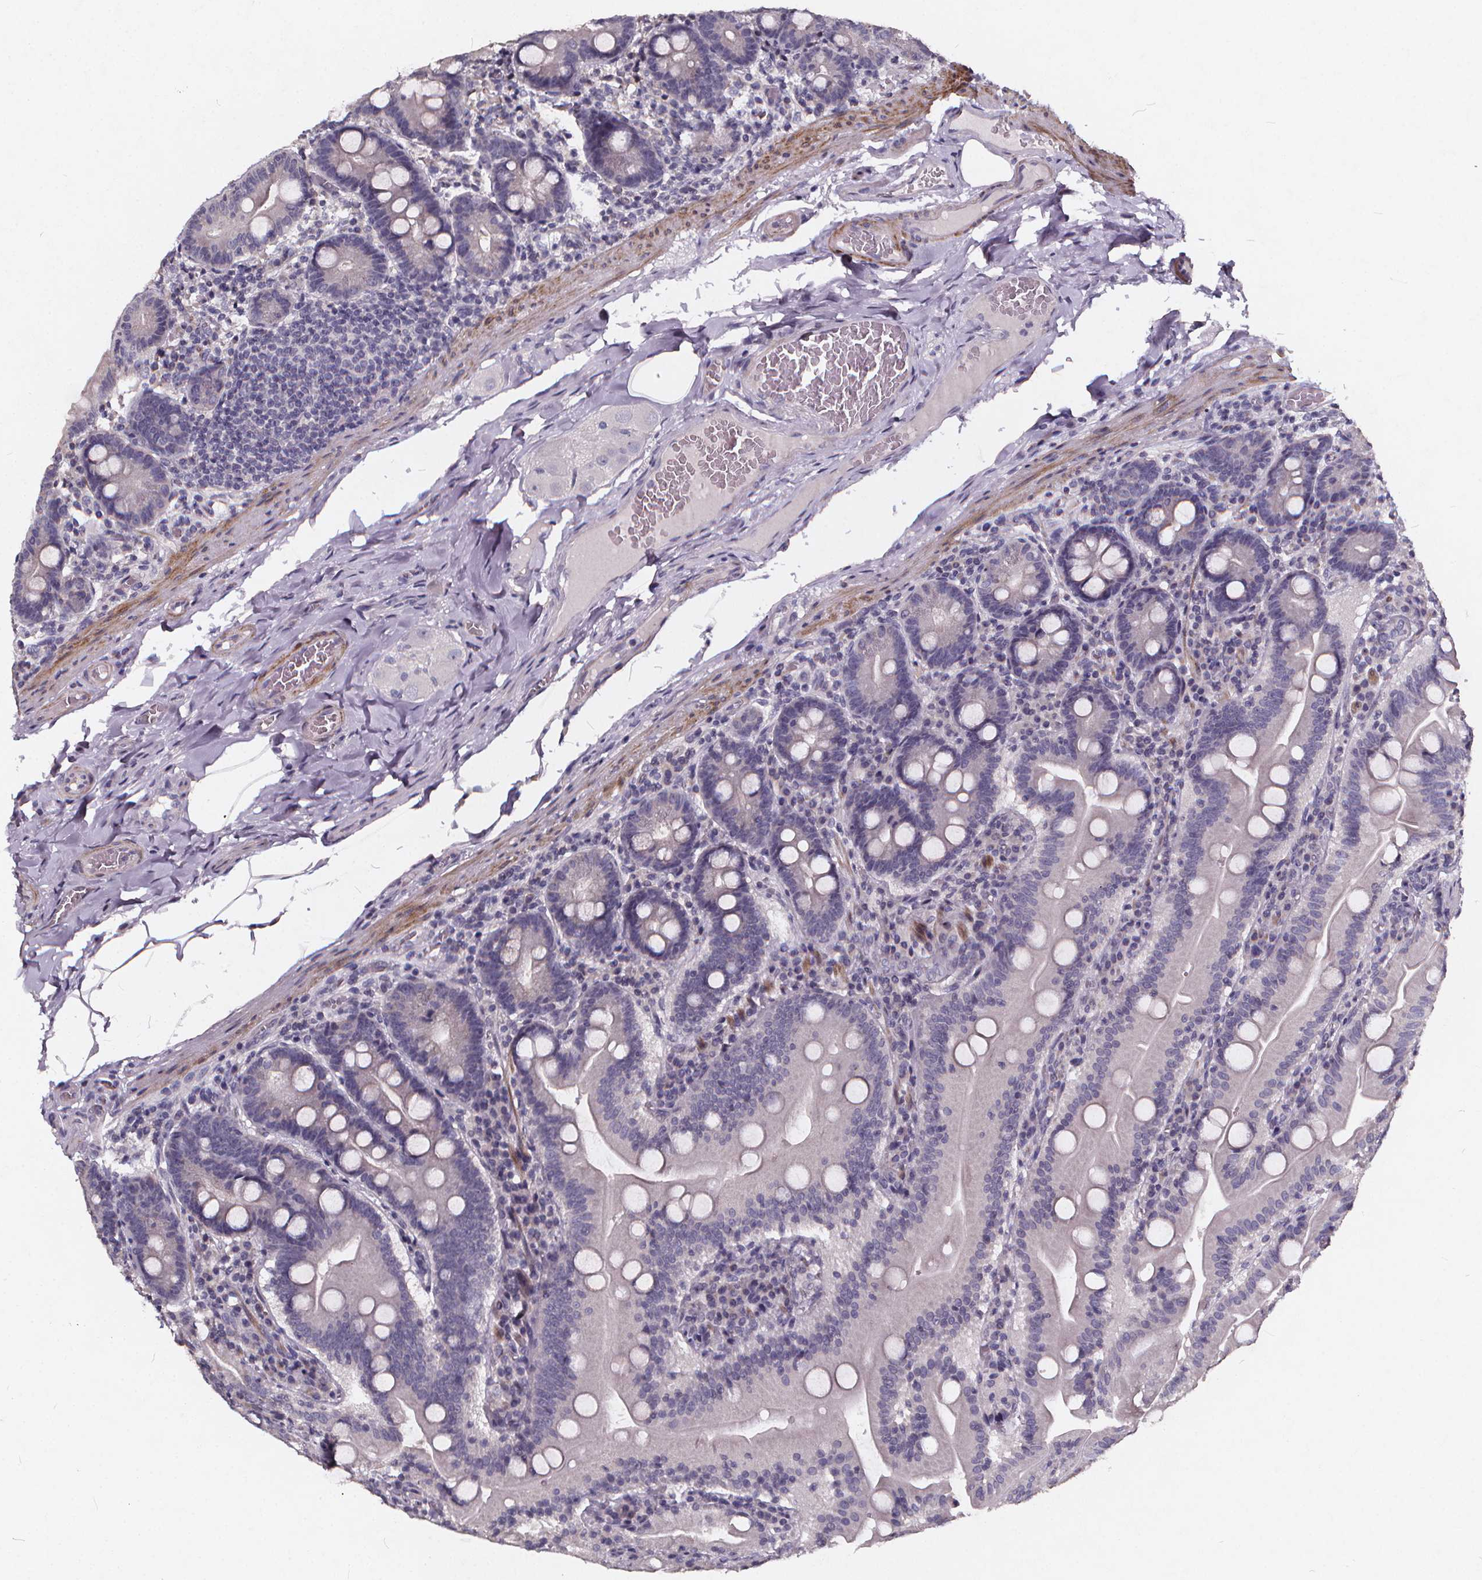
{"staining": {"intensity": "negative", "quantity": "none", "location": "none"}, "tissue": "small intestine", "cell_type": "Glandular cells", "image_type": "normal", "snomed": [{"axis": "morphology", "description": "Normal tissue, NOS"}, {"axis": "topography", "description": "Small intestine"}], "caption": "Small intestine was stained to show a protein in brown. There is no significant staining in glandular cells. (DAB (3,3'-diaminobenzidine) IHC, high magnification).", "gene": "TSPAN14", "patient": {"sex": "male", "age": 37}}